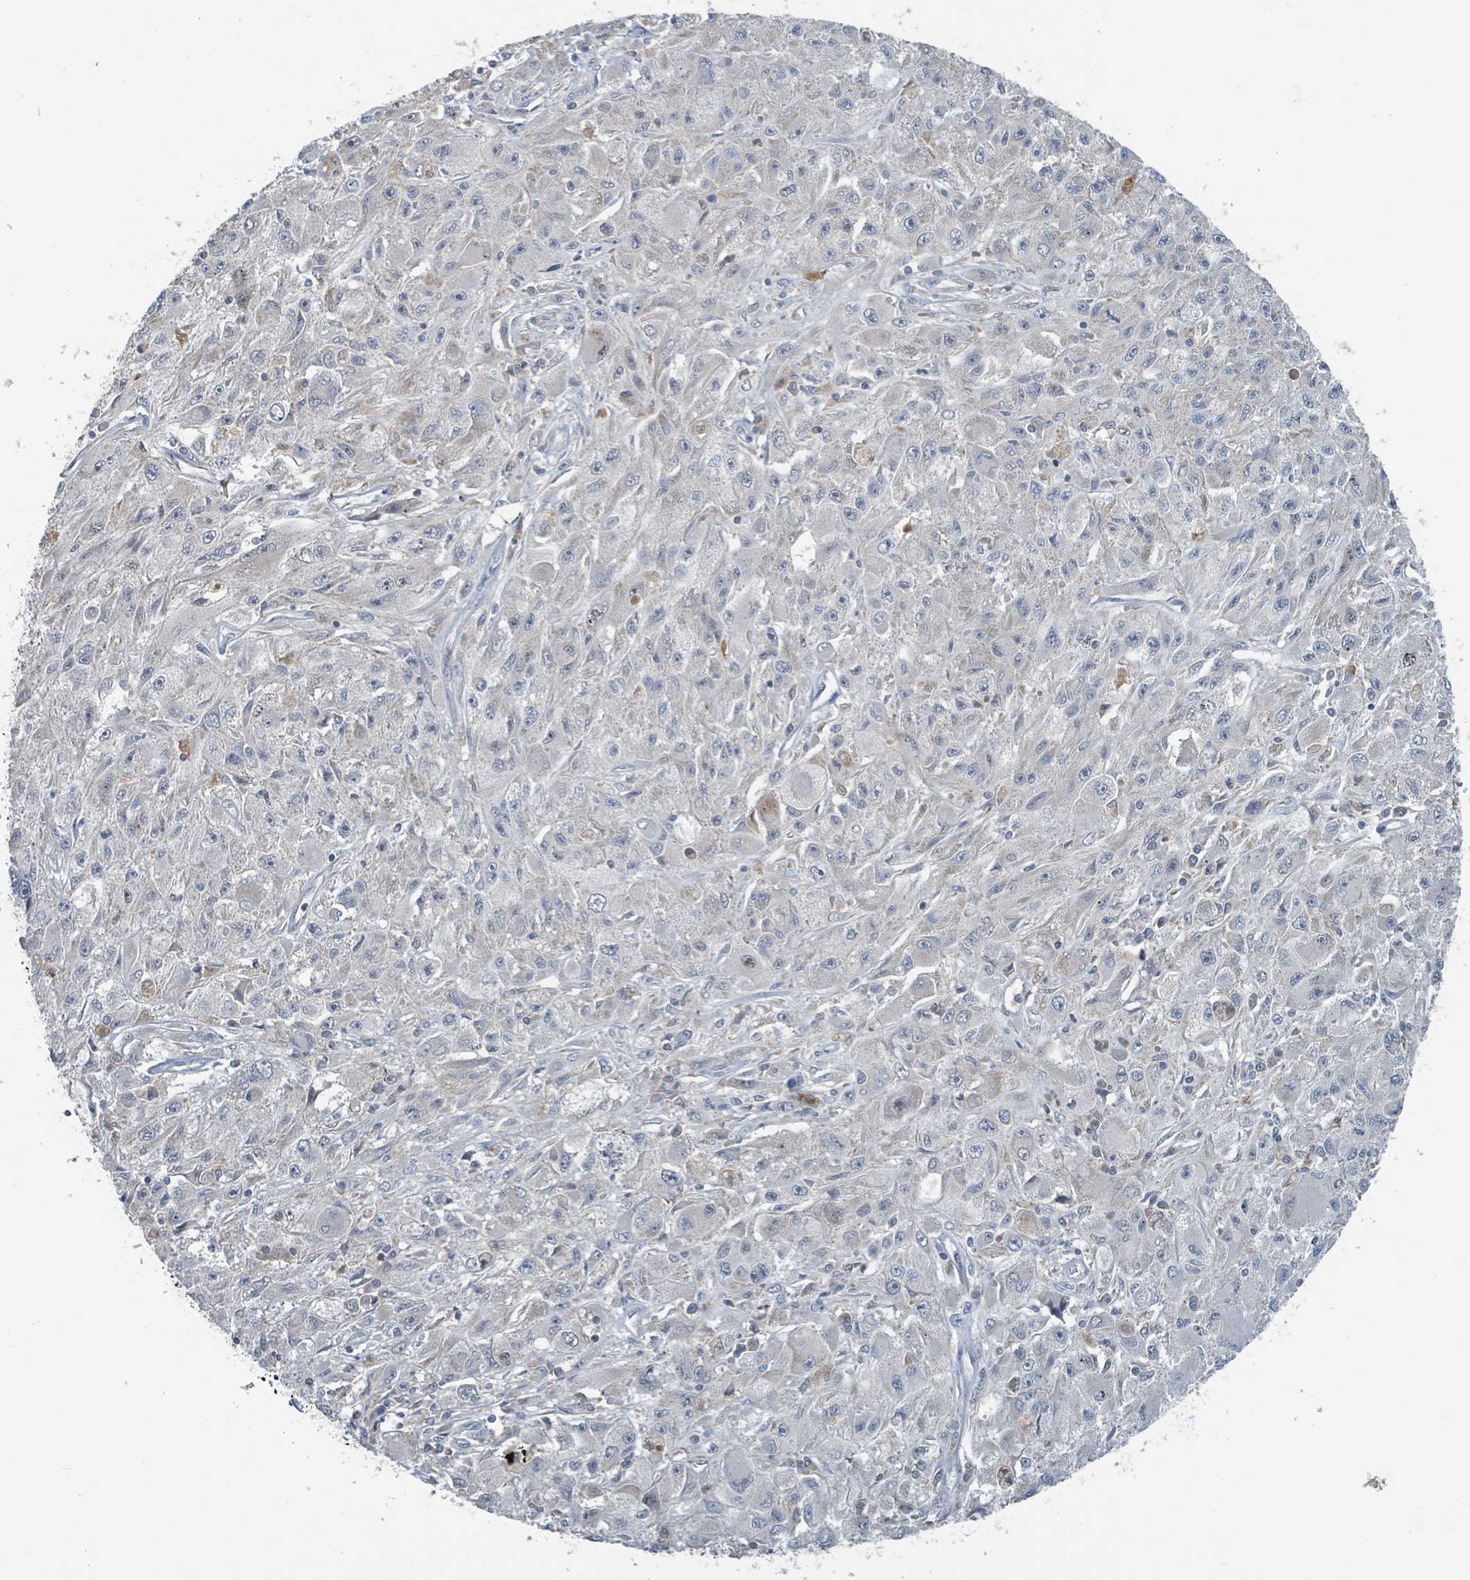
{"staining": {"intensity": "negative", "quantity": "none", "location": "none"}, "tissue": "melanoma", "cell_type": "Tumor cells", "image_type": "cancer", "snomed": [{"axis": "morphology", "description": "Malignant melanoma, Metastatic site"}, {"axis": "topography", "description": "Skin"}], "caption": "This is an immunohistochemistry (IHC) photomicrograph of malignant melanoma (metastatic site). There is no positivity in tumor cells.", "gene": "ACBD4", "patient": {"sex": "male", "age": 53}}